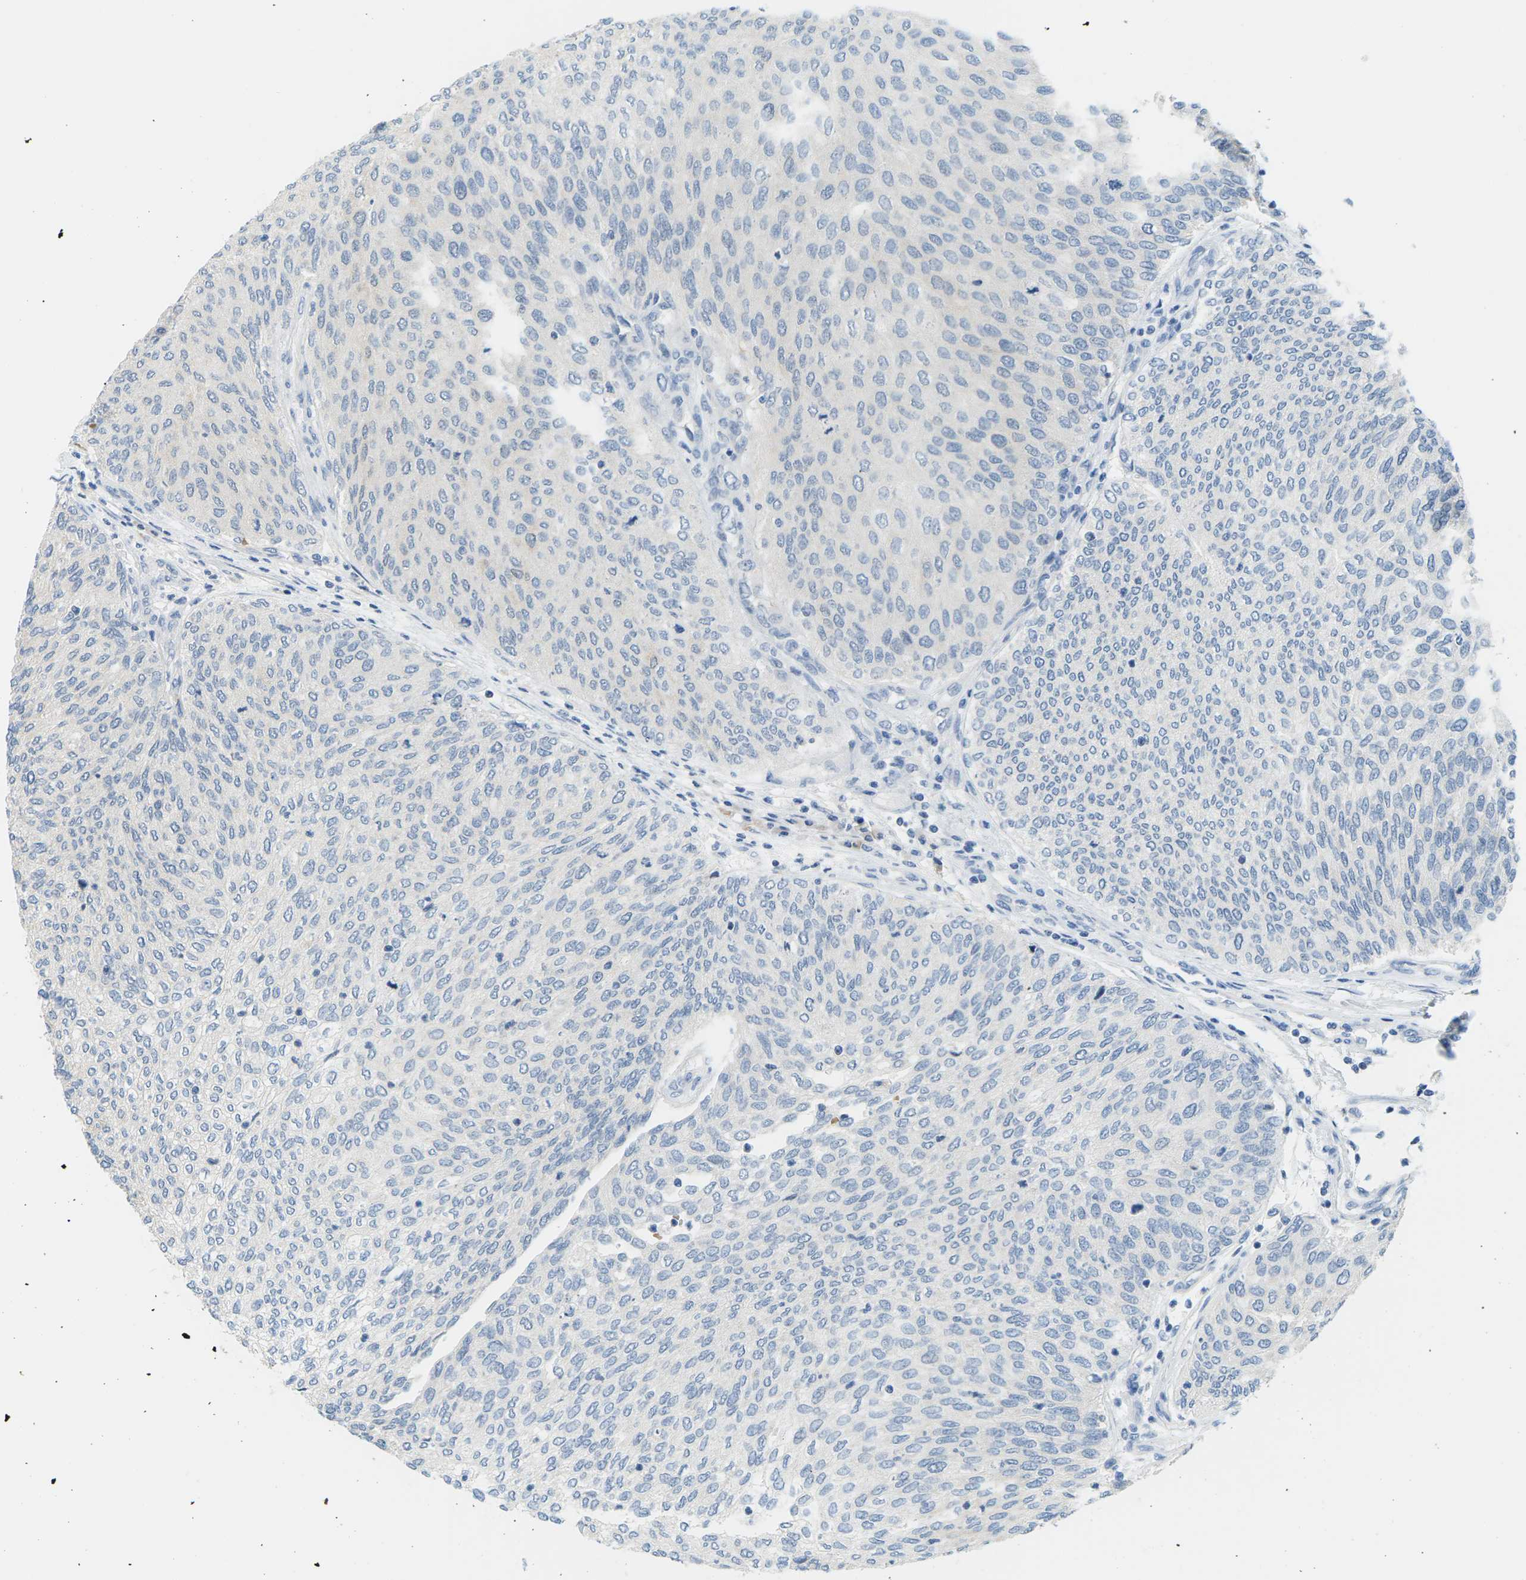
{"staining": {"intensity": "negative", "quantity": "none", "location": "none"}, "tissue": "urothelial cancer", "cell_type": "Tumor cells", "image_type": "cancer", "snomed": [{"axis": "morphology", "description": "Urothelial carcinoma, Low grade"}, {"axis": "topography", "description": "Urinary bladder"}], "caption": "Immunohistochemical staining of urothelial cancer demonstrates no significant positivity in tumor cells.", "gene": "PSAT1", "patient": {"sex": "female", "age": 79}}